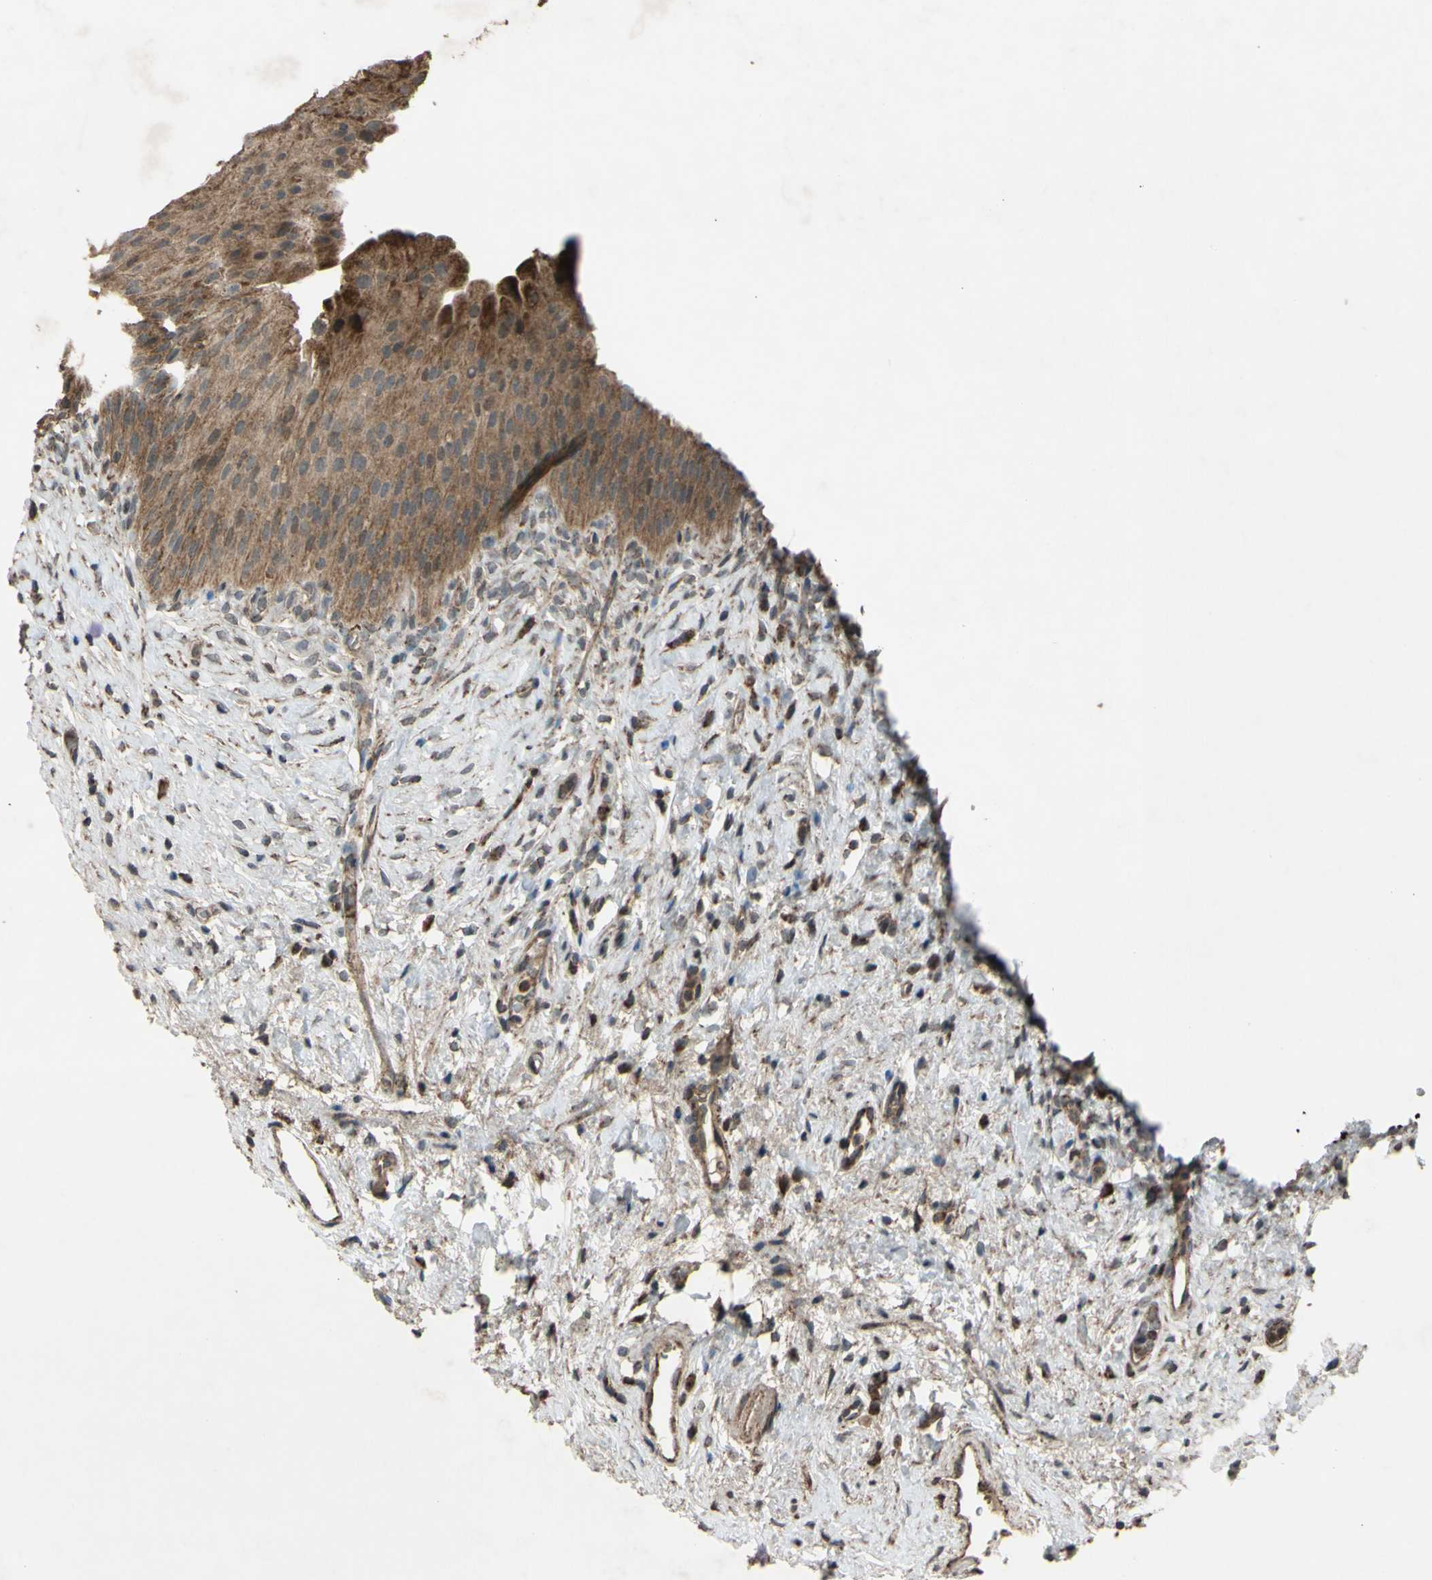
{"staining": {"intensity": "moderate", "quantity": ">75%", "location": "cytoplasmic/membranous"}, "tissue": "urinary bladder", "cell_type": "Urothelial cells", "image_type": "normal", "snomed": [{"axis": "morphology", "description": "Normal tissue, NOS"}, {"axis": "morphology", "description": "Urothelial carcinoma, High grade"}, {"axis": "topography", "description": "Urinary bladder"}], "caption": "Brown immunohistochemical staining in unremarkable human urinary bladder shows moderate cytoplasmic/membranous staining in about >75% of urothelial cells.", "gene": "ACOT8", "patient": {"sex": "male", "age": 46}}